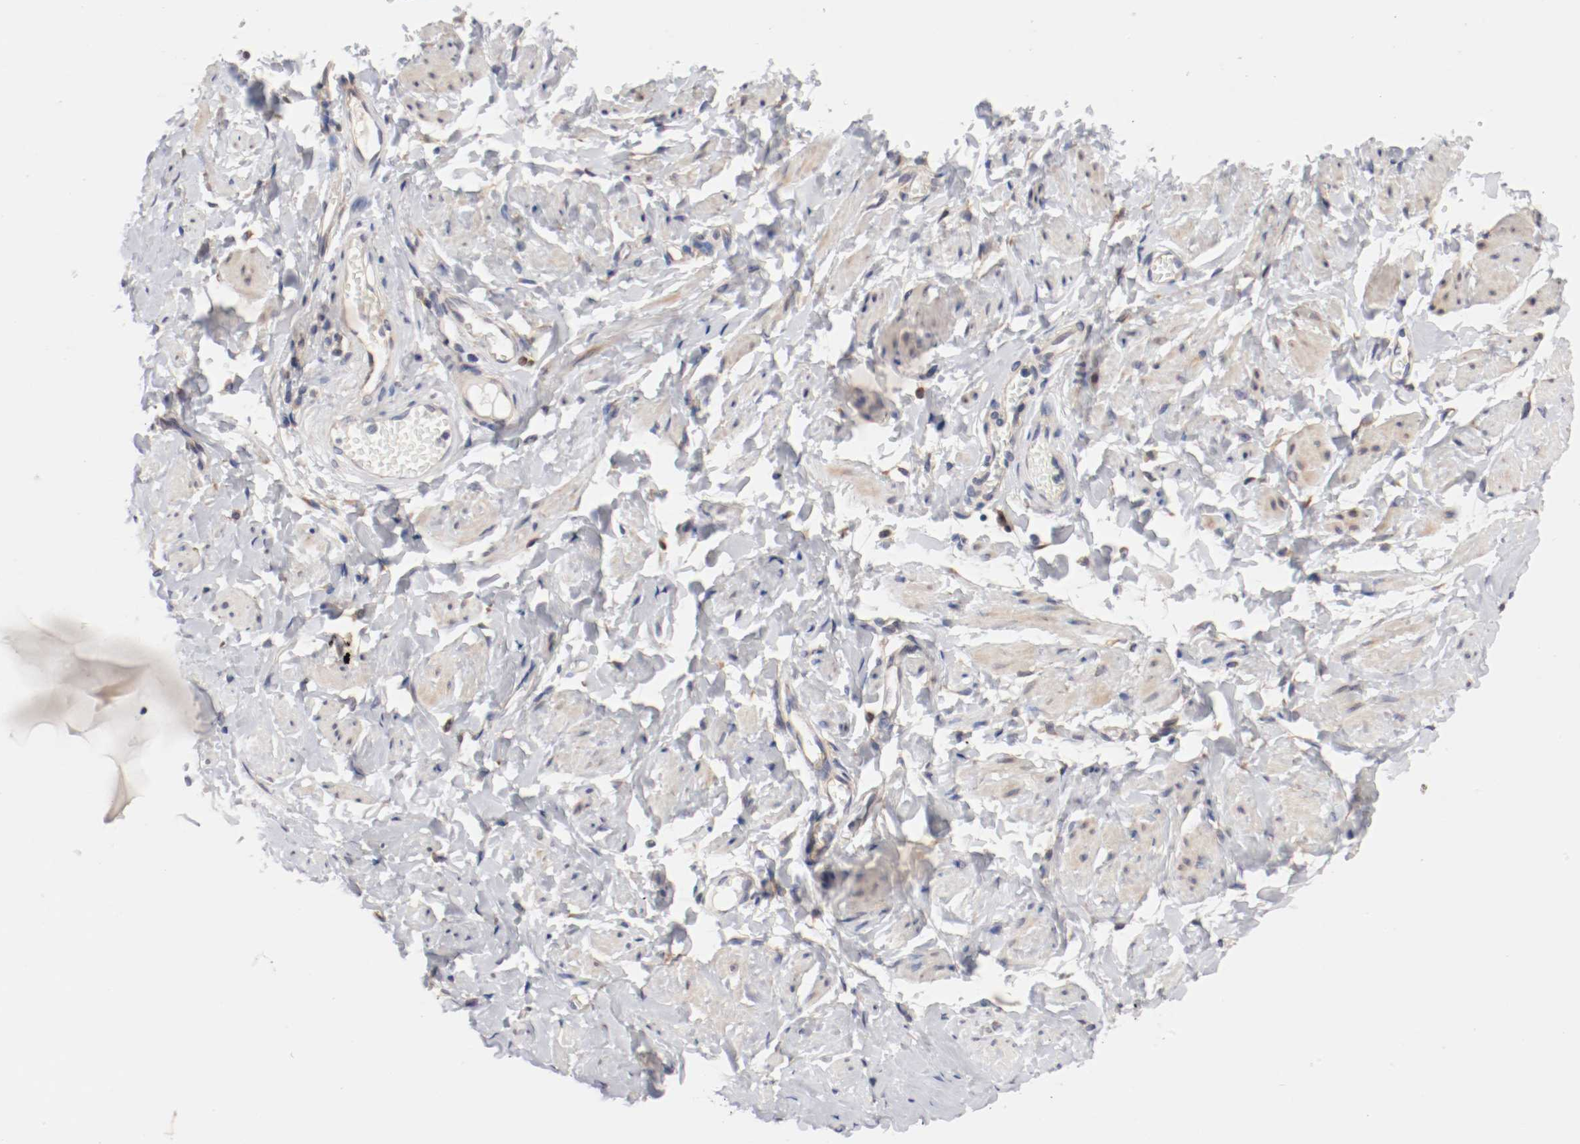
{"staining": {"intensity": "weak", "quantity": "<25%", "location": "cytoplasmic/membranous"}, "tissue": "vagina", "cell_type": "Squamous epithelial cells", "image_type": "normal", "snomed": [{"axis": "morphology", "description": "Normal tissue, NOS"}, {"axis": "topography", "description": "Vagina"}], "caption": "Protein analysis of benign vagina reveals no significant expression in squamous epithelial cells. (Stains: DAB immunohistochemistry (IHC) with hematoxylin counter stain, Microscopy: brightfield microscopy at high magnification).", "gene": "FKBP3", "patient": {"sex": "female", "age": 55}}